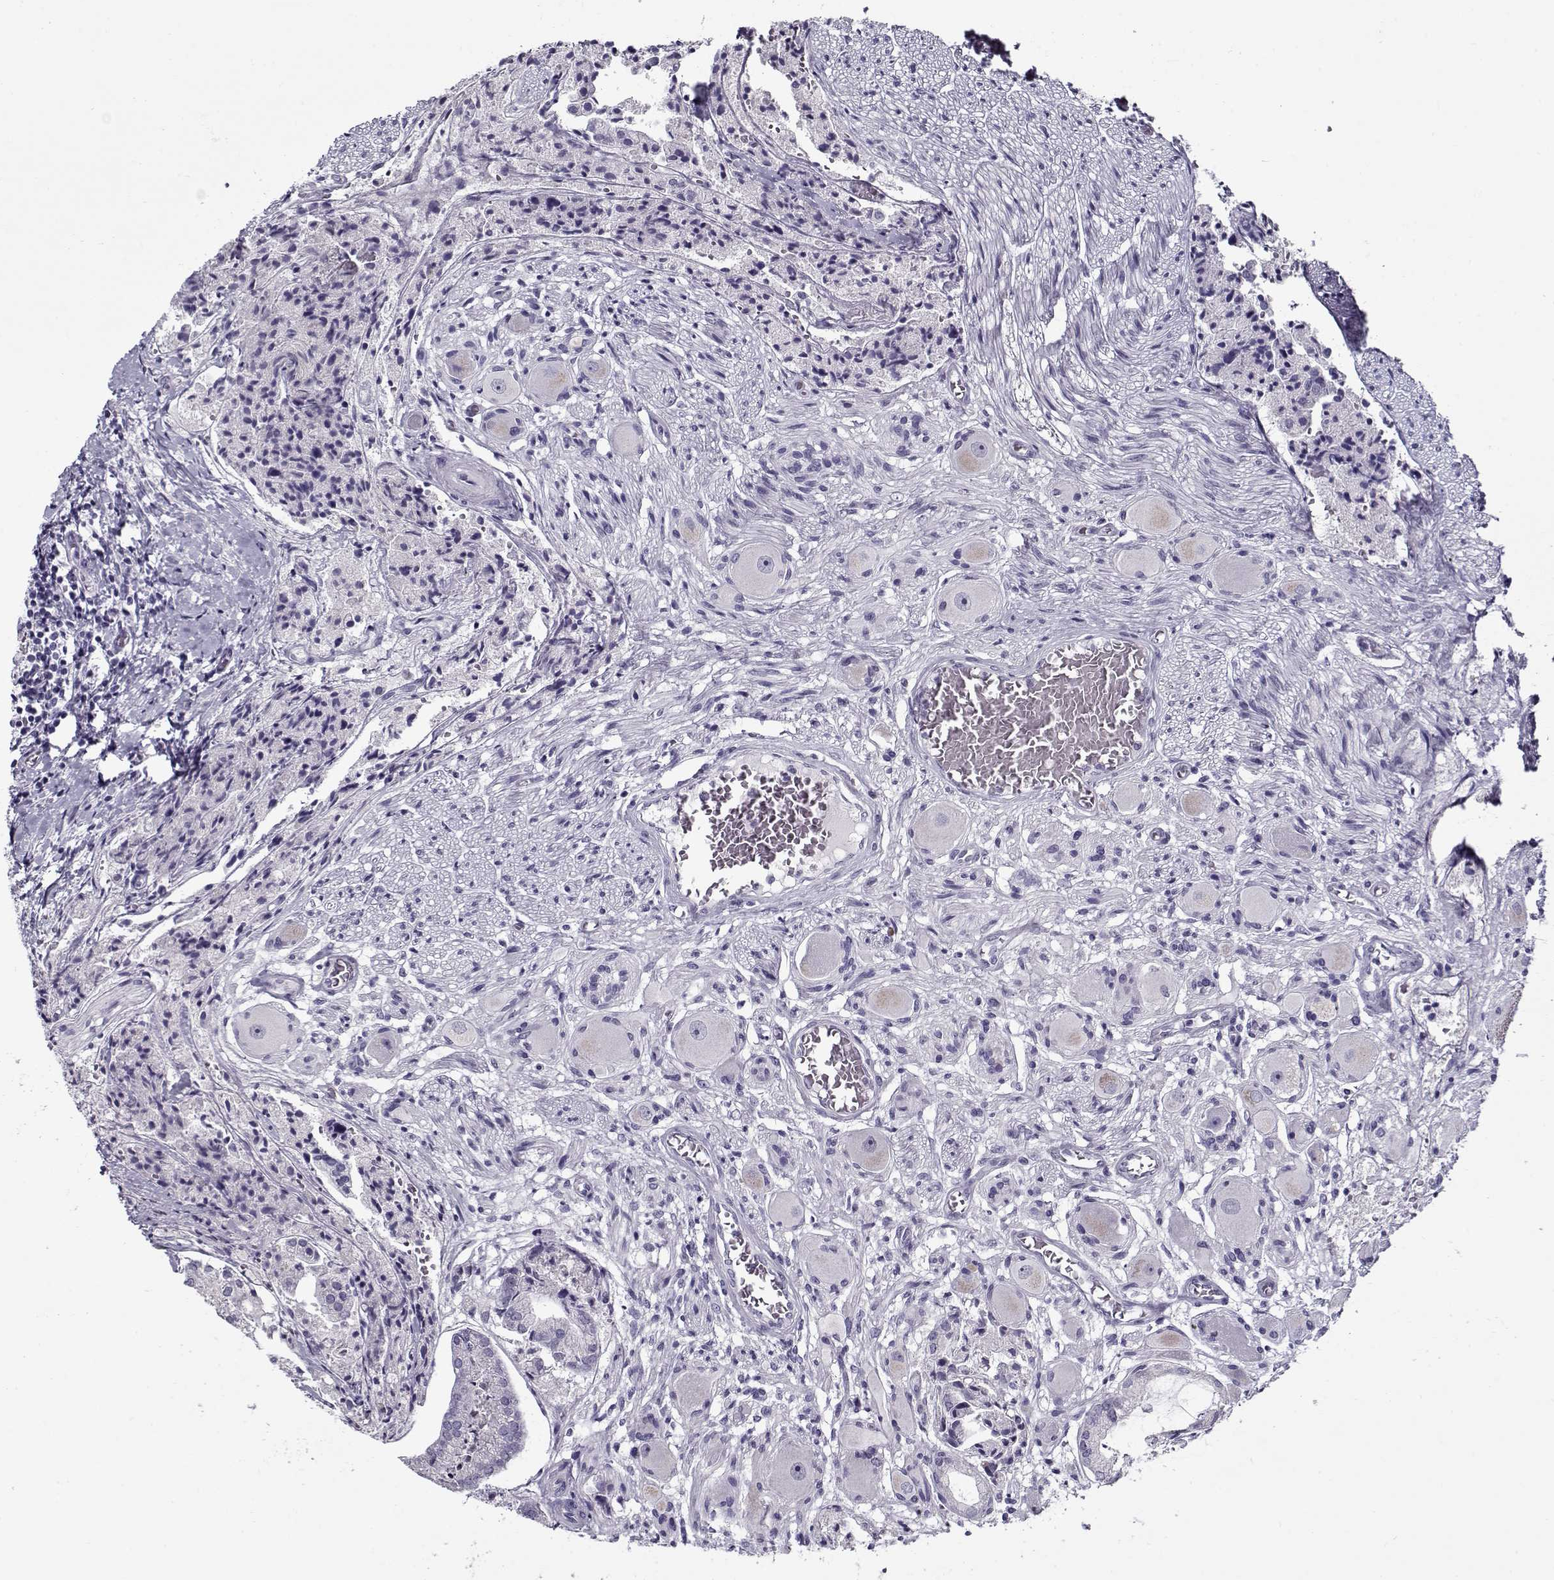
{"staining": {"intensity": "negative", "quantity": "none", "location": "none"}, "tissue": "prostate cancer", "cell_type": "Tumor cells", "image_type": "cancer", "snomed": [{"axis": "morphology", "description": "Adenocarcinoma, NOS"}, {"axis": "topography", "description": "Prostate and seminal vesicle, NOS"}, {"axis": "topography", "description": "Prostate"}], "caption": "Immunohistochemistry (IHC) of prostate adenocarcinoma reveals no positivity in tumor cells.", "gene": "GAGE2A", "patient": {"sex": "male", "age": 44}}